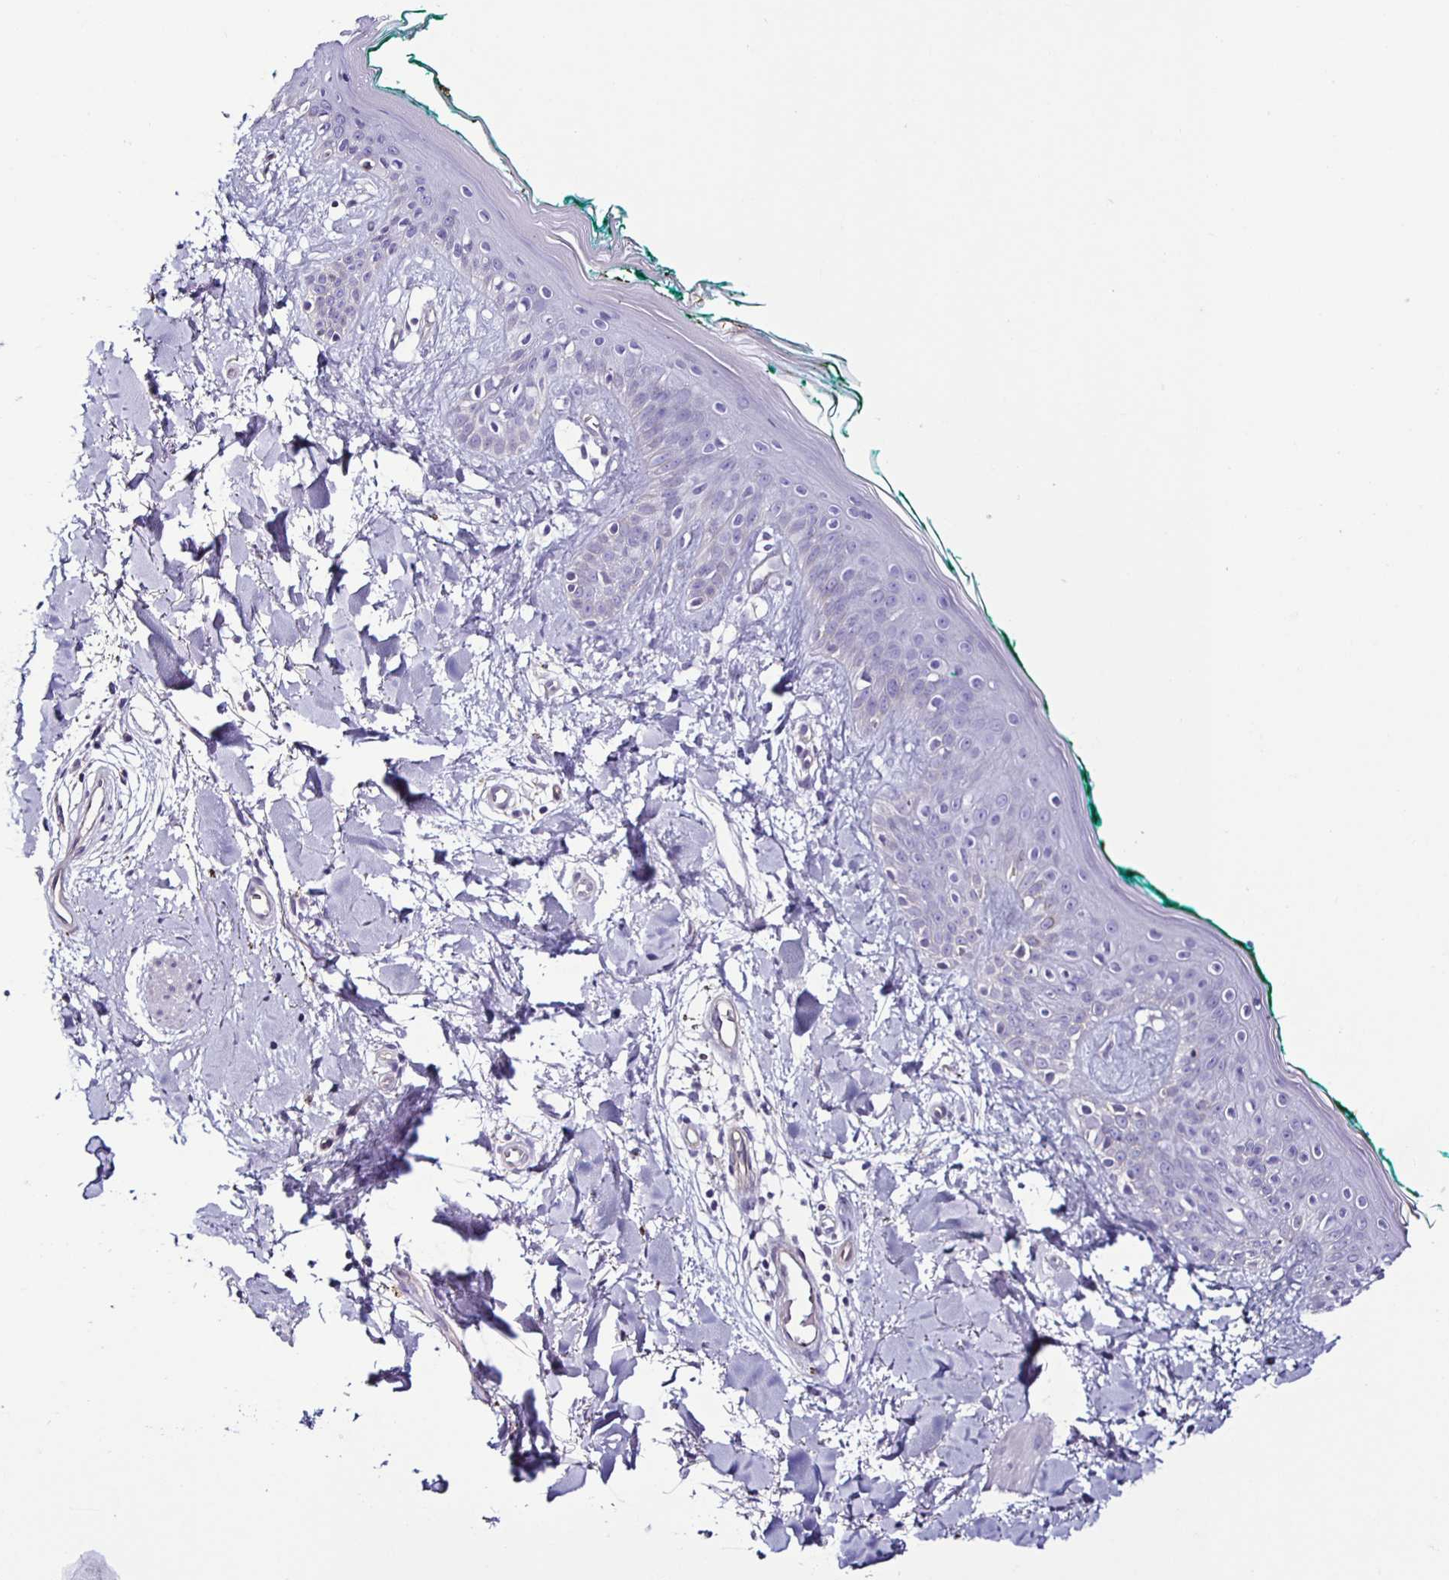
{"staining": {"intensity": "negative", "quantity": "none", "location": "none"}, "tissue": "skin", "cell_type": "Fibroblasts", "image_type": "normal", "snomed": [{"axis": "morphology", "description": "Normal tissue, NOS"}, {"axis": "topography", "description": "Skin"}], "caption": "Skin stained for a protein using immunohistochemistry (IHC) demonstrates no staining fibroblasts.", "gene": "BOLL", "patient": {"sex": "female", "age": 34}}